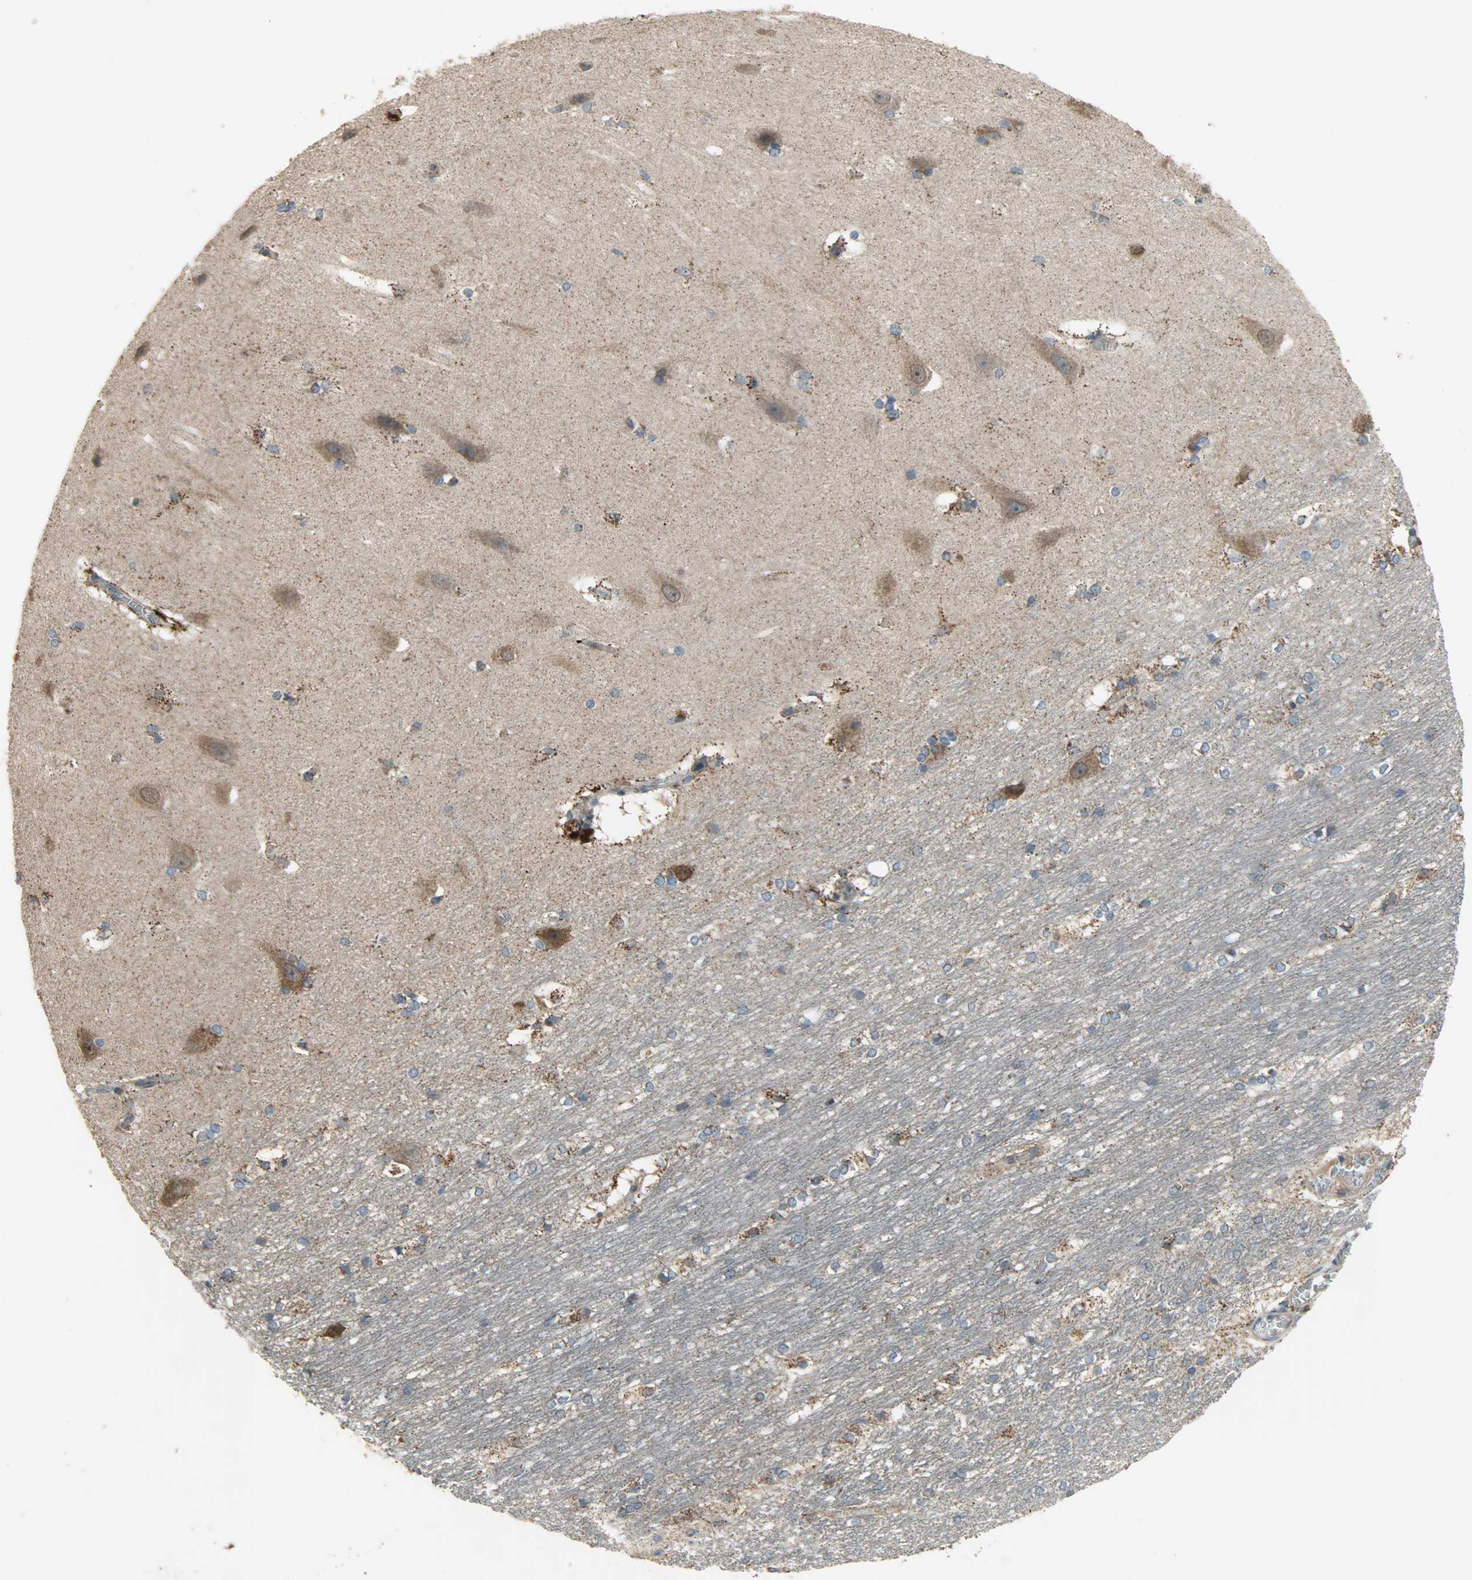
{"staining": {"intensity": "moderate", "quantity": "<25%", "location": "cytoplasmic/membranous"}, "tissue": "hippocampus", "cell_type": "Glial cells", "image_type": "normal", "snomed": [{"axis": "morphology", "description": "Normal tissue, NOS"}, {"axis": "topography", "description": "Hippocampus"}], "caption": "Immunohistochemistry (IHC) (DAB (3,3'-diaminobenzidine)) staining of normal hippocampus reveals moderate cytoplasmic/membranous protein positivity in about <25% of glial cells. (IHC, brightfield microscopy, high magnification).", "gene": "AMT", "patient": {"sex": "female", "age": 19}}